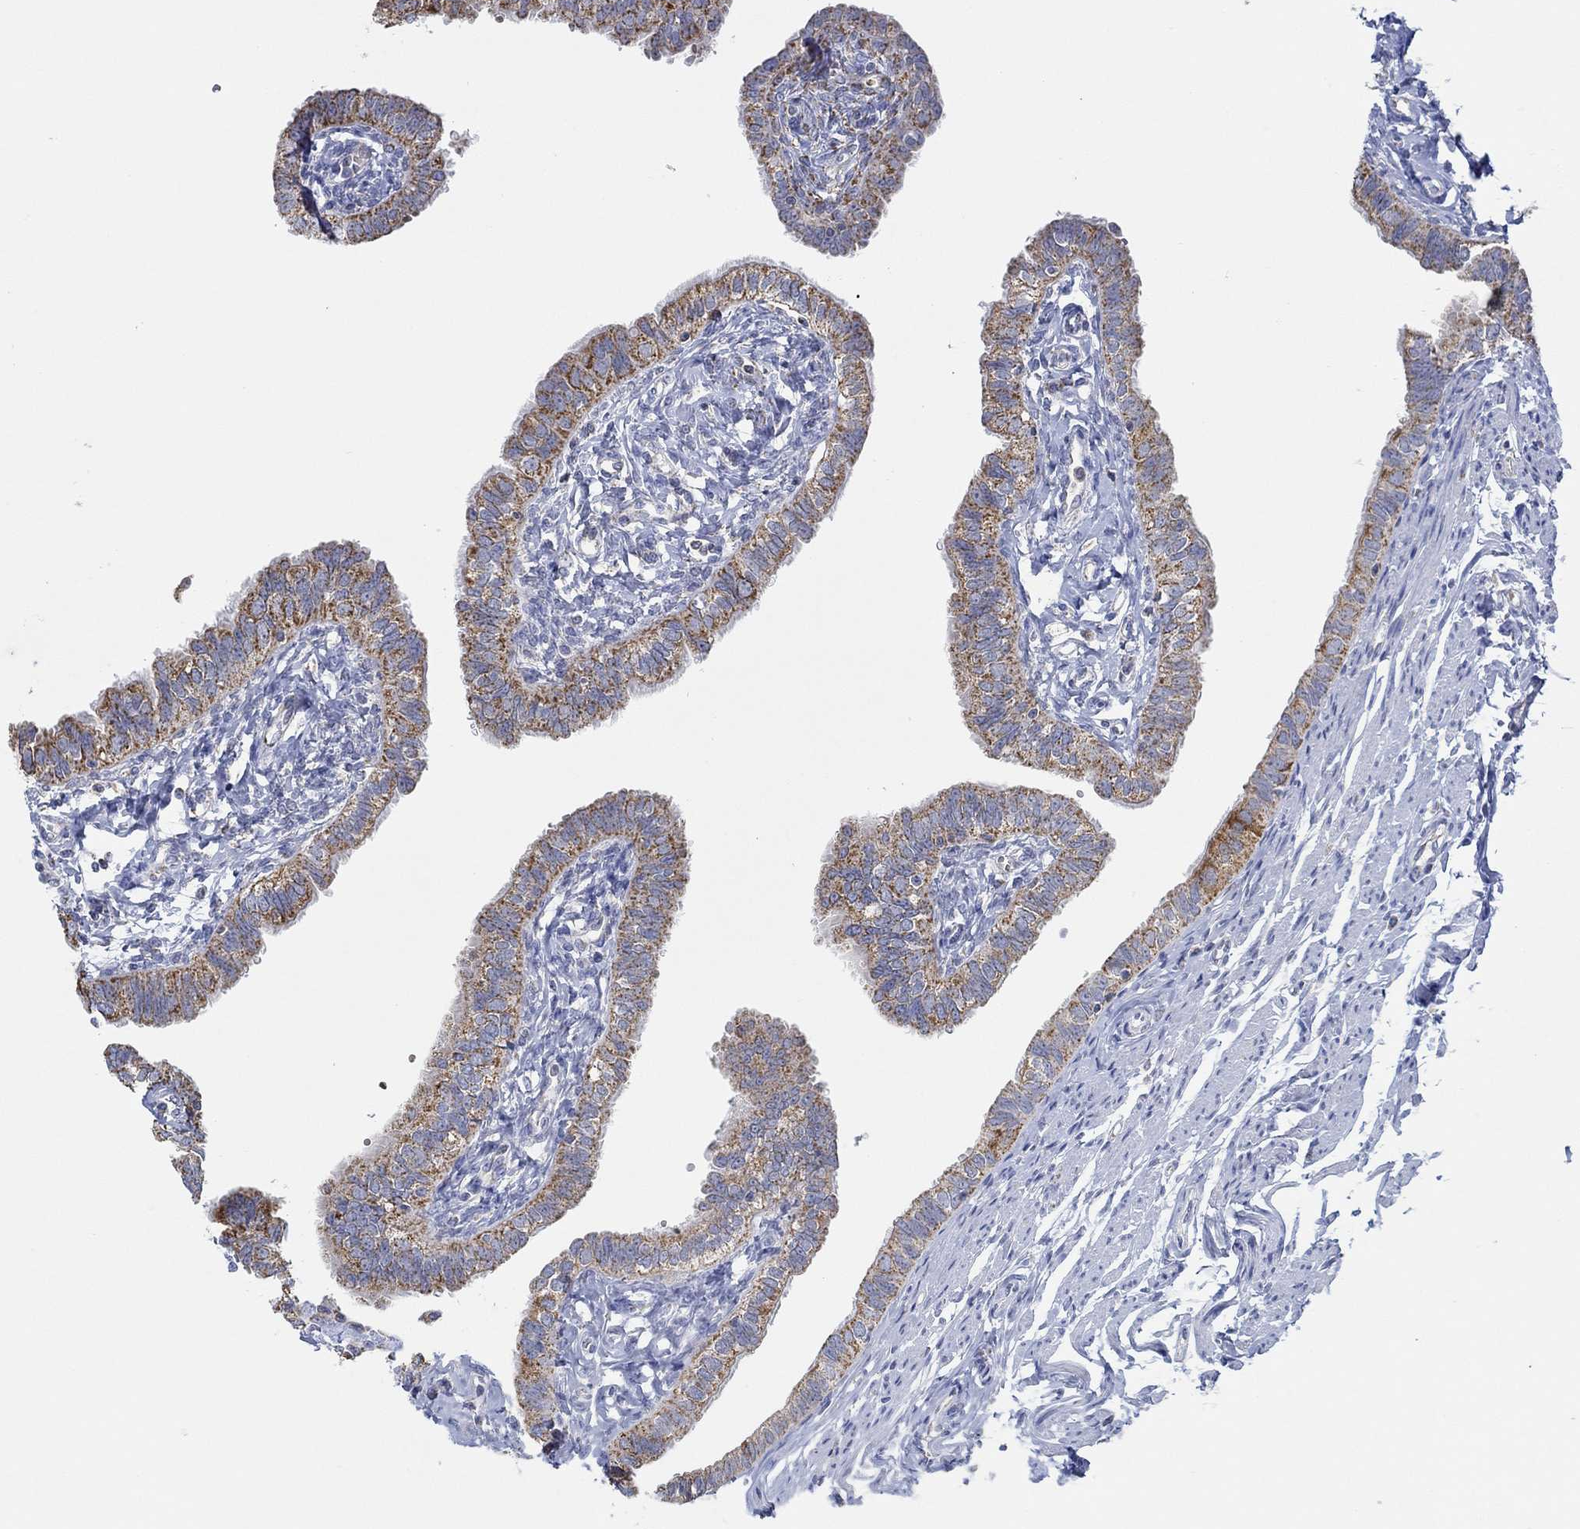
{"staining": {"intensity": "strong", "quantity": "25%-75%", "location": "cytoplasmic/membranous"}, "tissue": "fallopian tube", "cell_type": "Glandular cells", "image_type": "normal", "snomed": [{"axis": "morphology", "description": "Normal tissue, NOS"}, {"axis": "topography", "description": "Fallopian tube"}], "caption": "Approximately 25%-75% of glandular cells in benign human fallopian tube display strong cytoplasmic/membranous protein expression as visualized by brown immunohistochemical staining.", "gene": "GLOD5", "patient": {"sex": "female", "age": 54}}